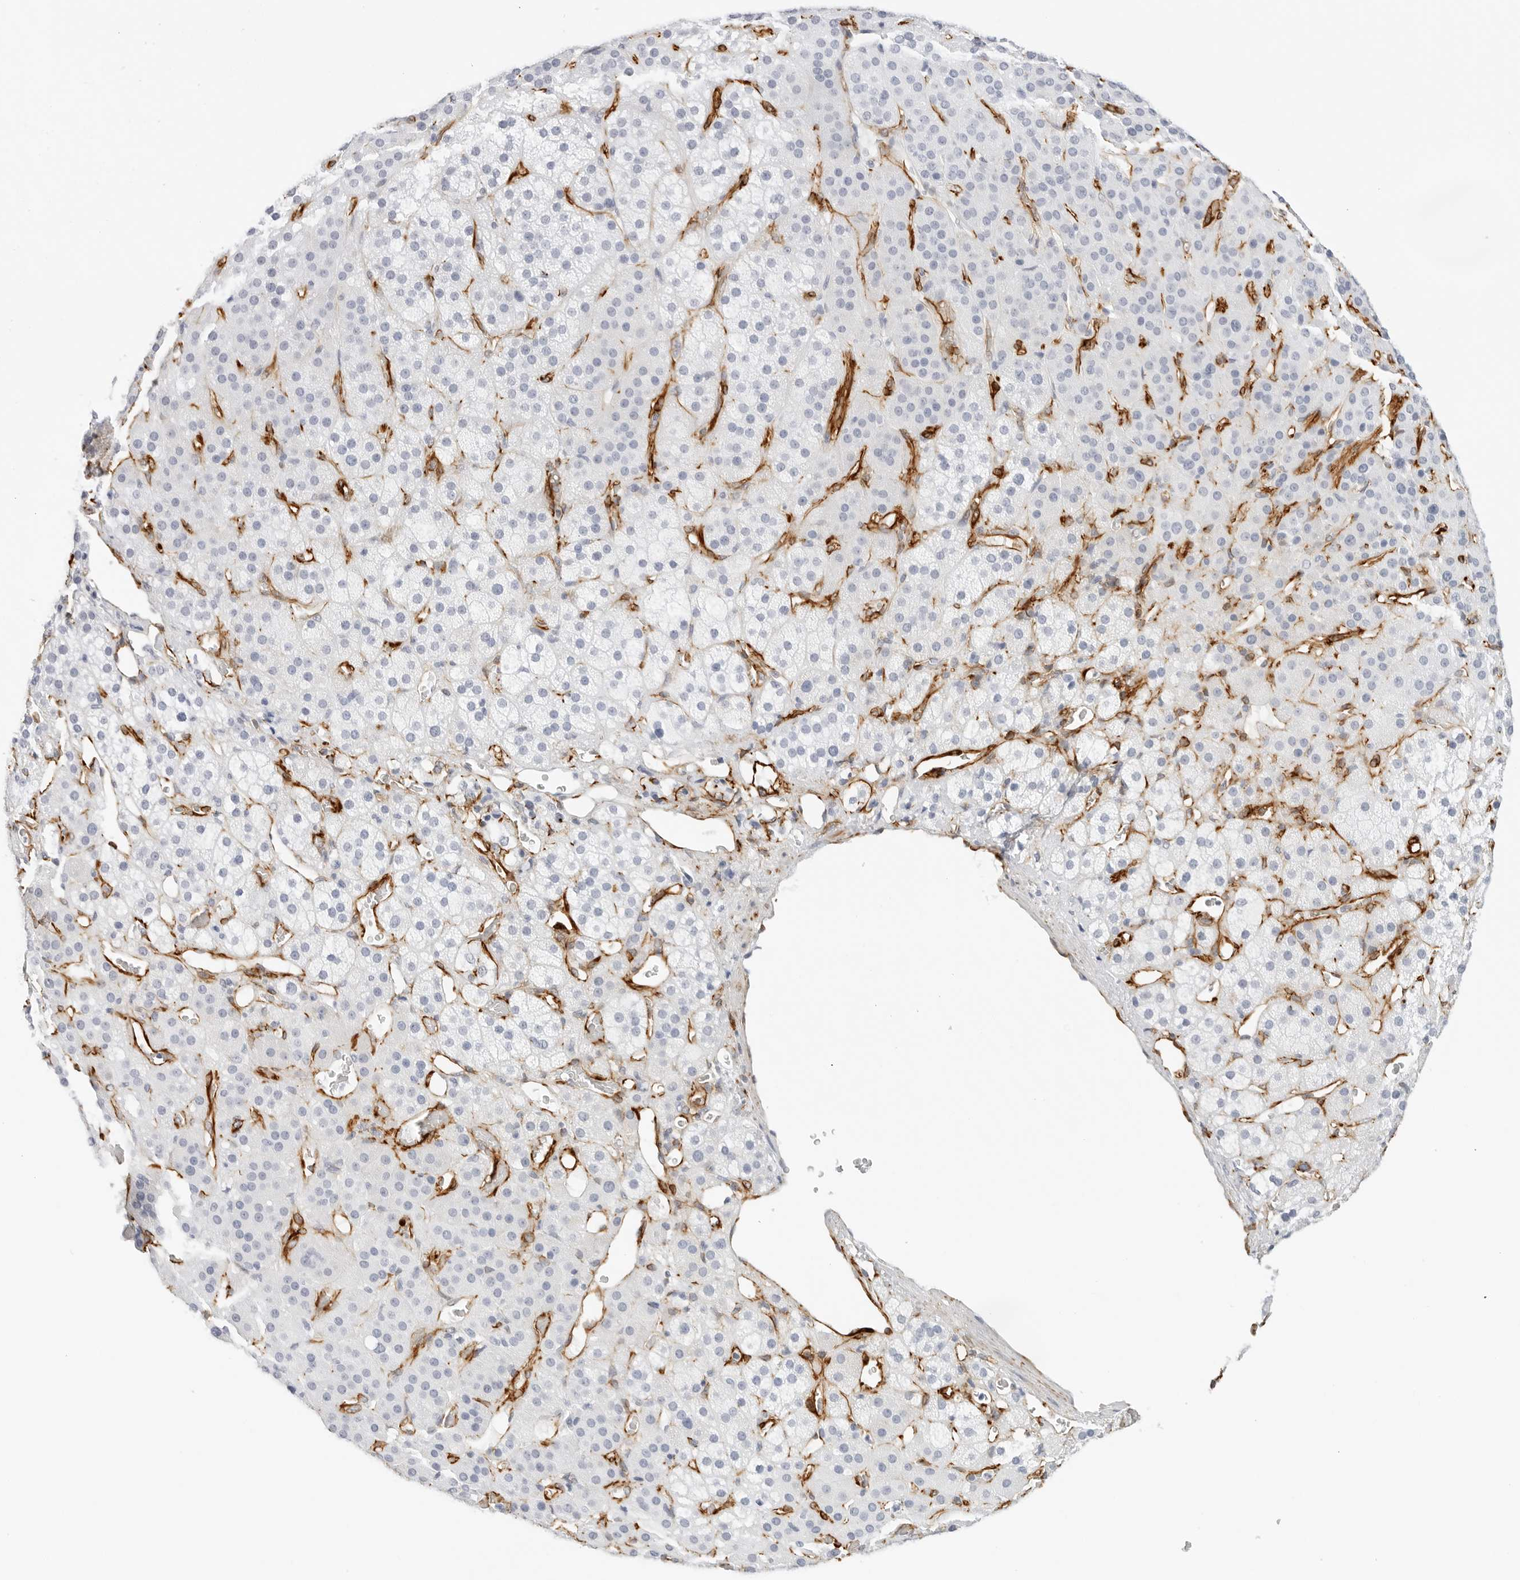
{"staining": {"intensity": "negative", "quantity": "none", "location": "none"}, "tissue": "adrenal gland", "cell_type": "Glandular cells", "image_type": "normal", "snomed": [{"axis": "morphology", "description": "Normal tissue, NOS"}, {"axis": "topography", "description": "Adrenal gland"}], "caption": "DAB (3,3'-diaminobenzidine) immunohistochemical staining of benign adrenal gland shows no significant expression in glandular cells.", "gene": "NES", "patient": {"sex": "male", "age": 57}}